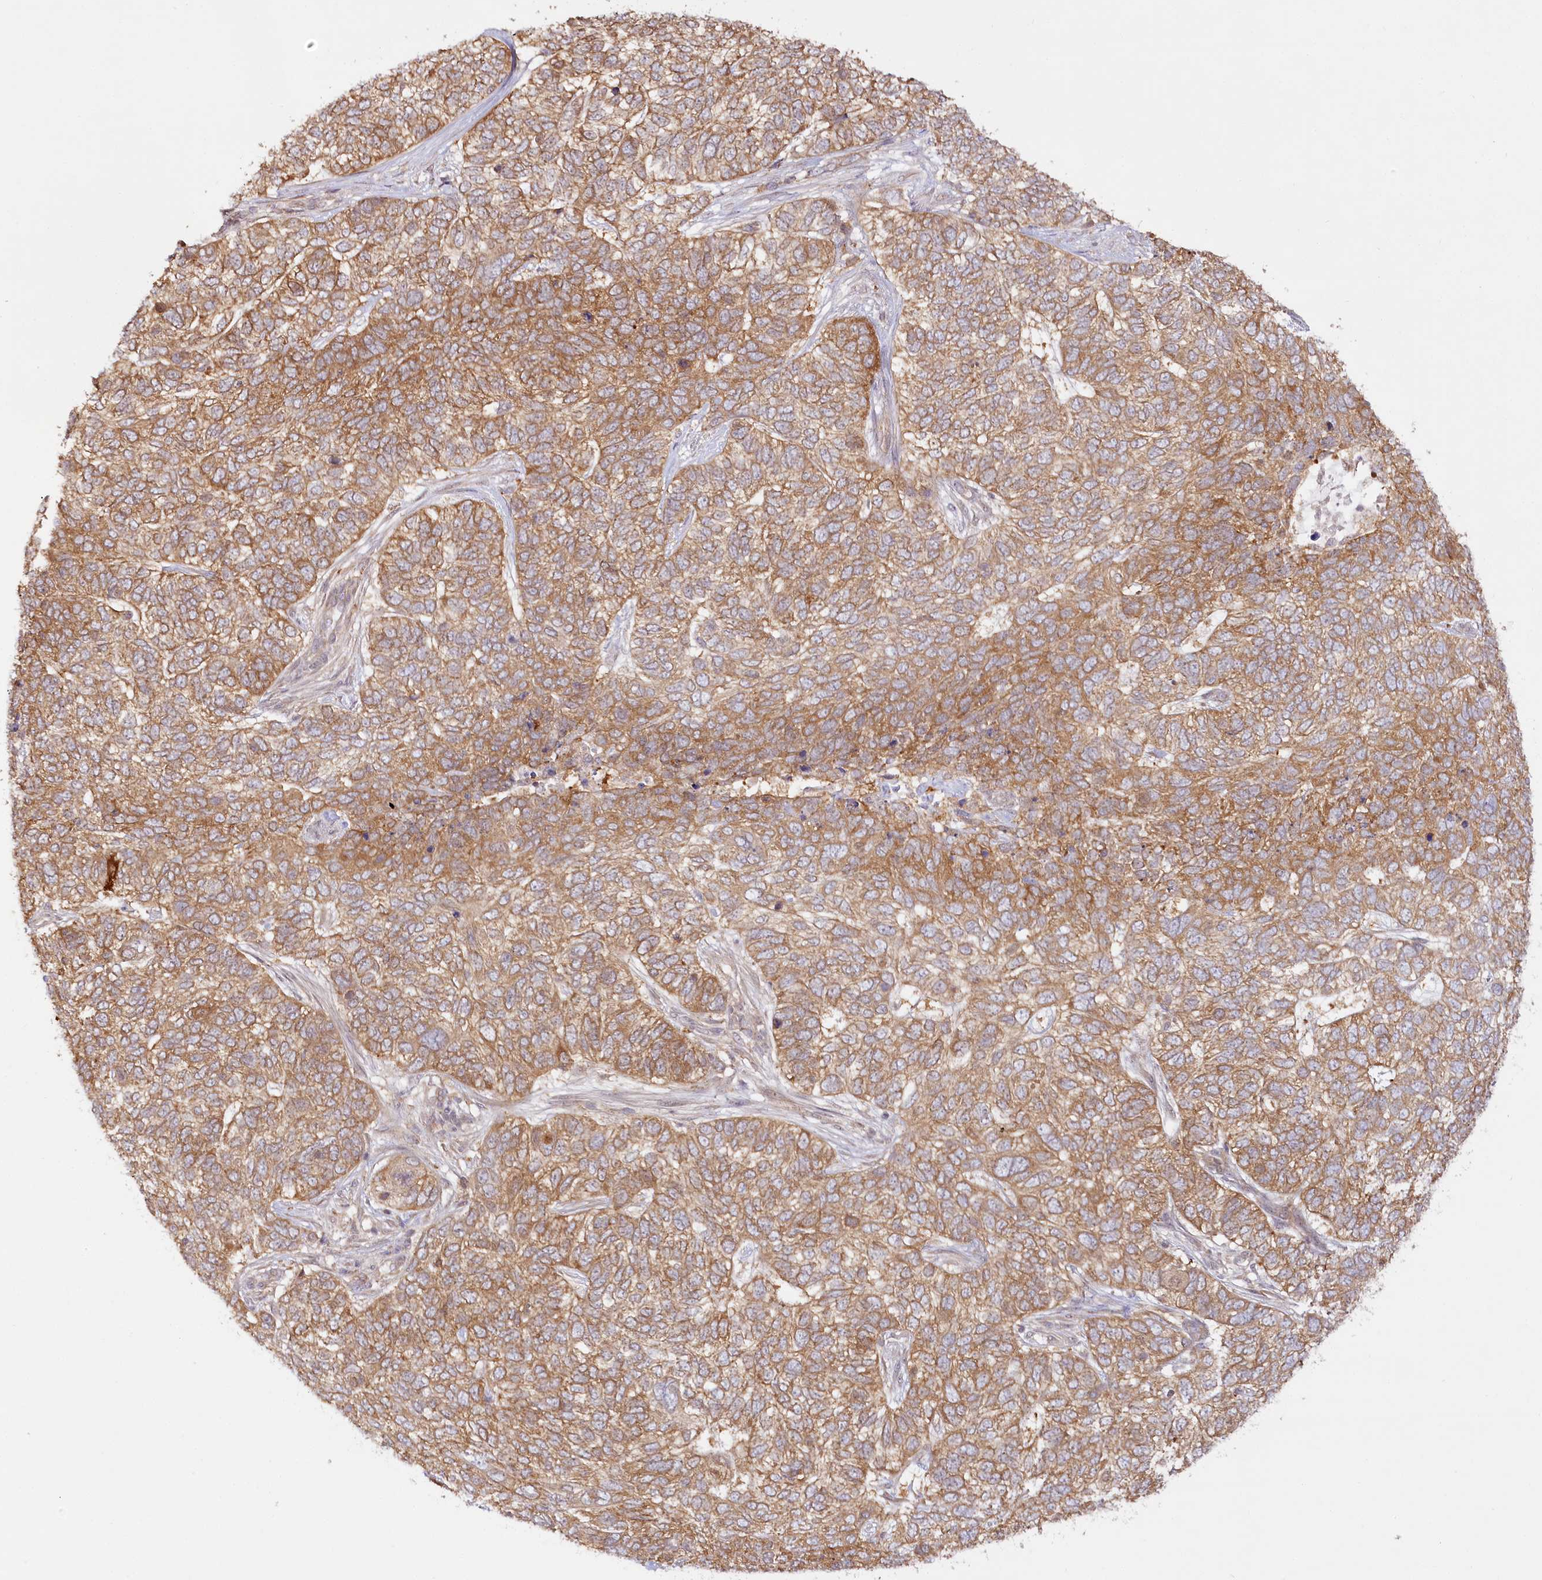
{"staining": {"intensity": "moderate", "quantity": "25%-75%", "location": "cytoplasmic/membranous"}, "tissue": "skin cancer", "cell_type": "Tumor cells", "image_type": "cancer", "snomed": [{"axis": "morphology", "description": "Basal cell carcinoma"}, {"axis": "topography", "description": "Skin"}], "caption": "Skin cancer (basal cell carcinoma) stained for a protein shows moderate cytoplasmic/membranous positivity in tumor cells.", "gene": "INPP4B", "patient": {"sex": "female", "age": 65}}